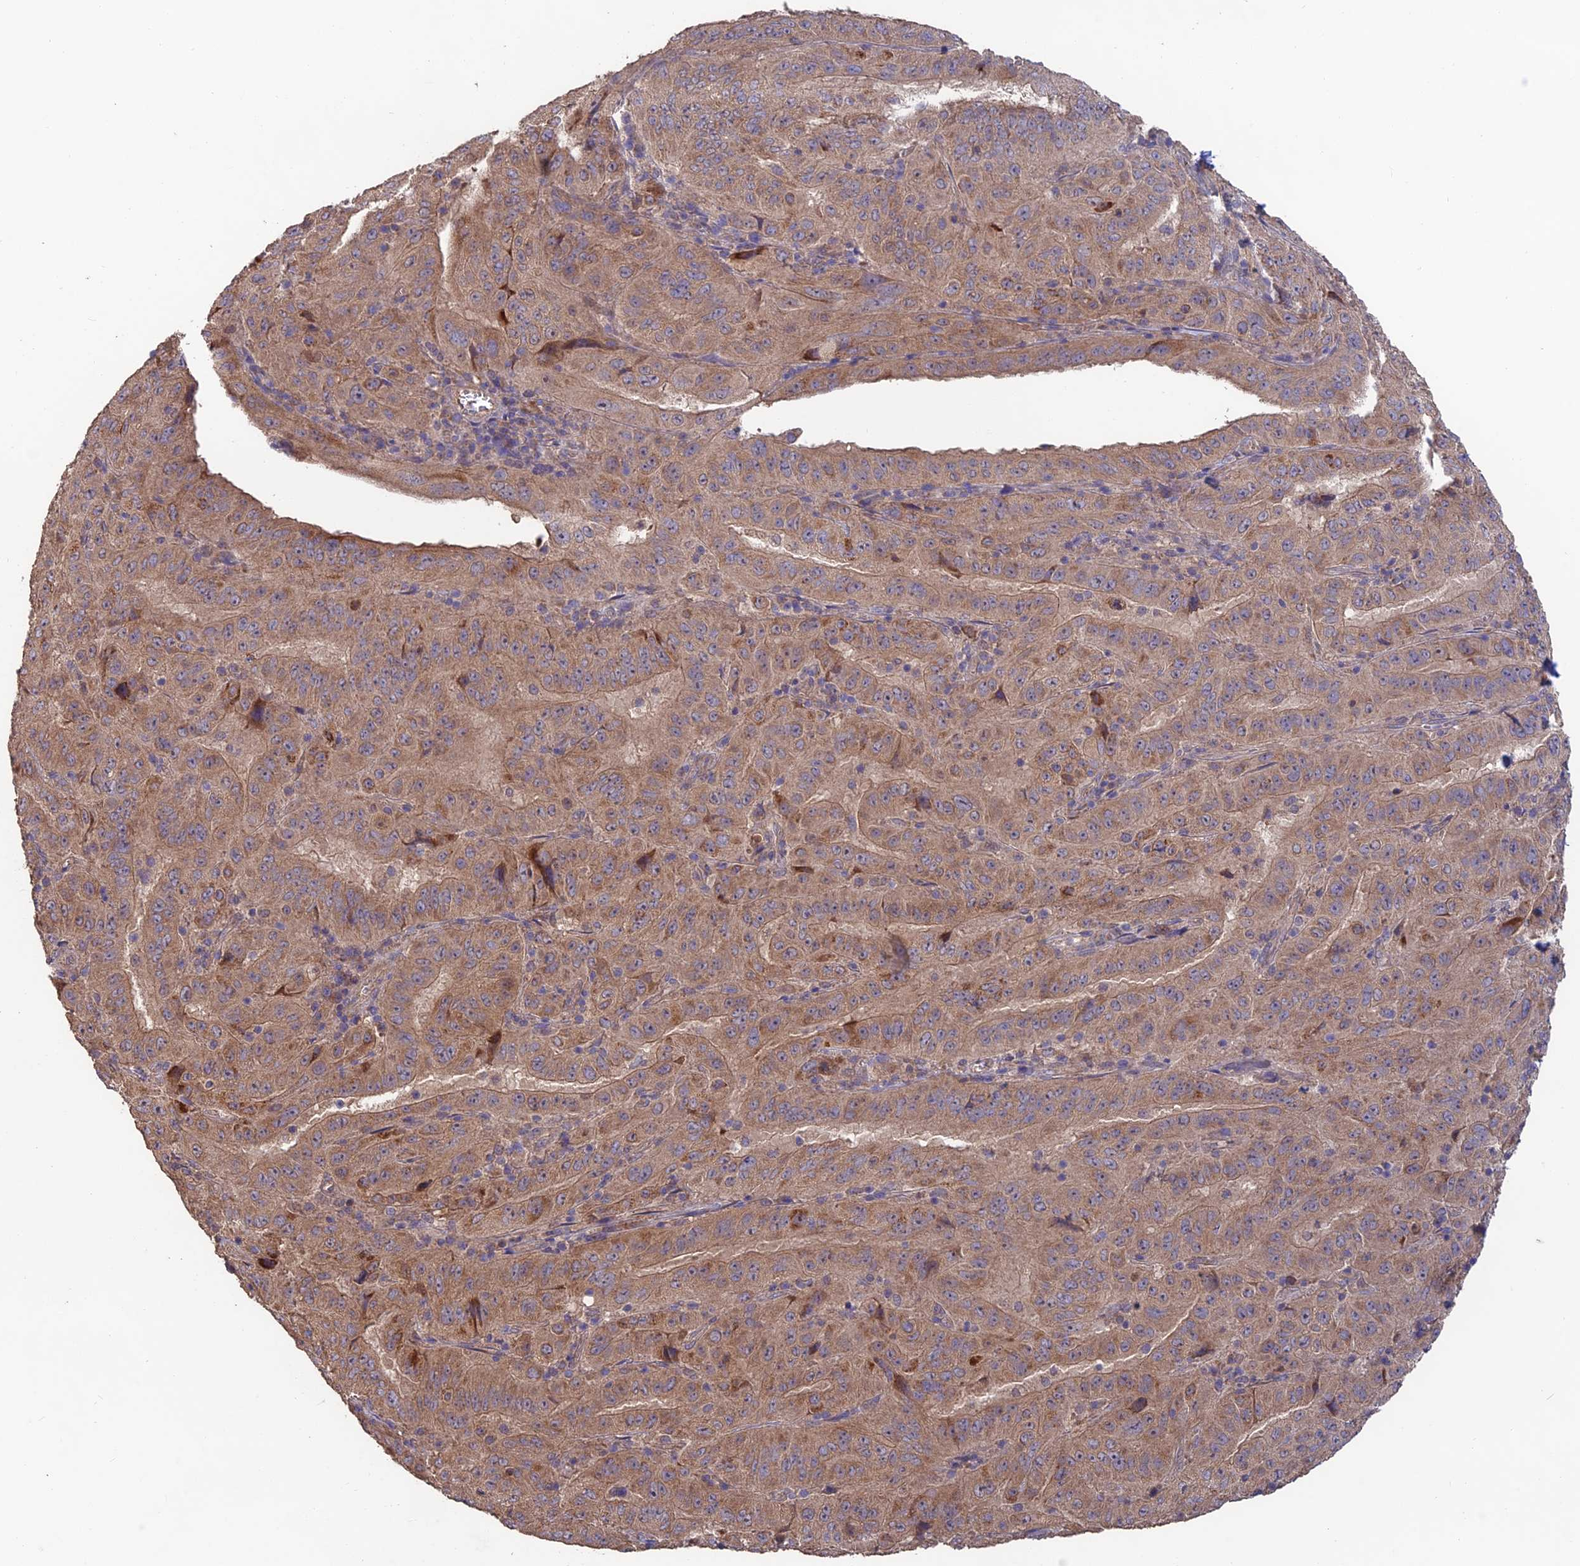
{"staining": {"intensity": "moderate", "quantity": ">75%", "location": "cytoplasmic/membranous"}, "tissue": "pancreatic cancer", "cell_type": "Tumor cells", "image_type": "cancer", "snomed": [{"axis": "morphology", "description": "Adenocarcinoma, NOS"}, {"axis": "topography", "description": "Pancreas"}], "caption": "Protein staining reveals moderate cytoplasmic/membranous expression in about >75% of tumor cells in pancreatic cancer (adenocarcinoma).", "gene": "SHISA5", "patient": {"sex": "male", "age": 63}}